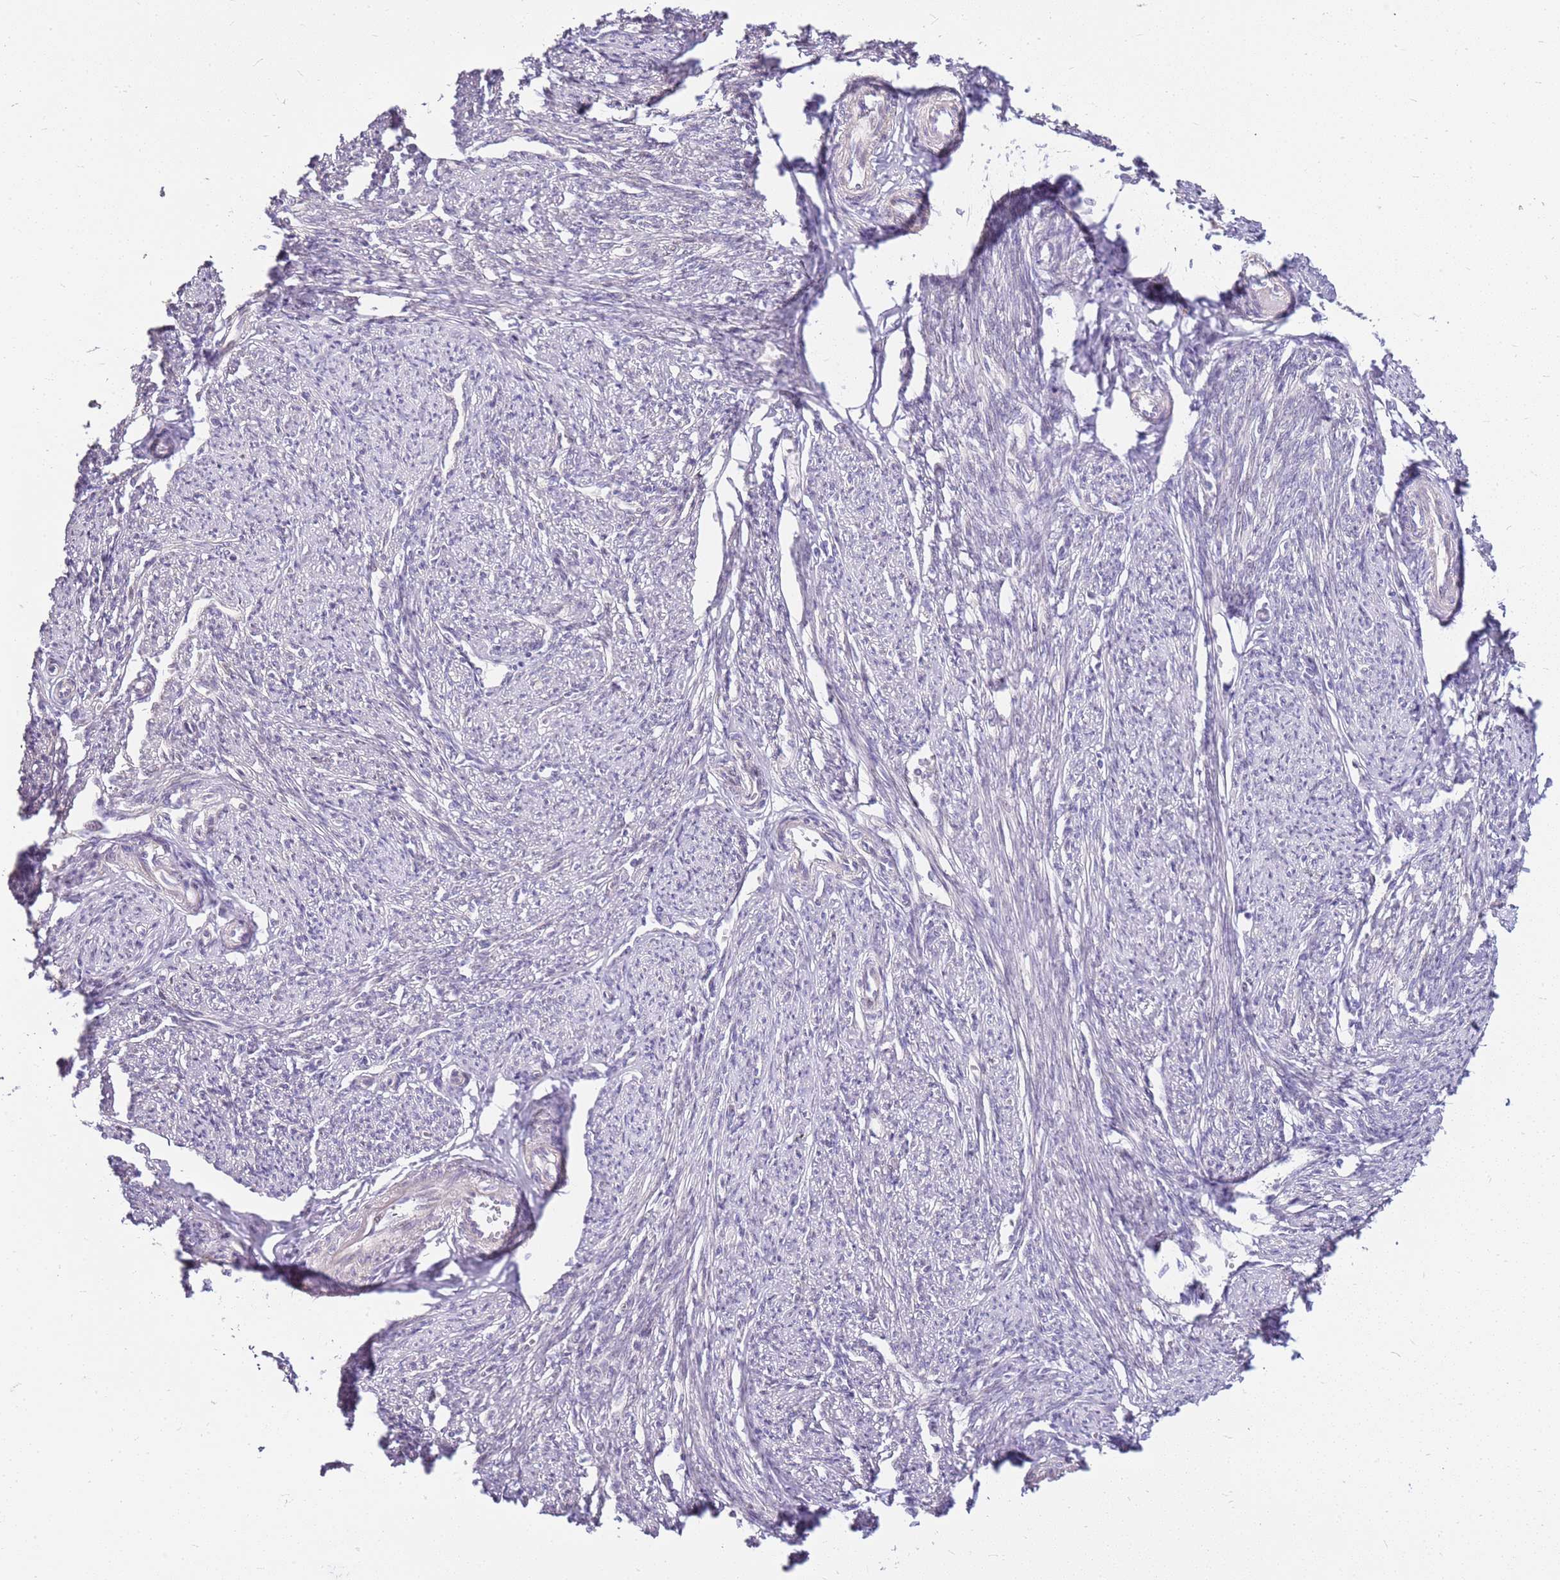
{"staining": {"intensity": "negative", "quantity": "none", "location": "none"}, "tissue": "smooth muscle", "cell_type": "Smooth muscle cells", "image_type": "normal", "snomed": [{"axis": "morphology", "description": "Normal tissue, NOS"}, {"axis": "topography", "description": "Smooth muscle"}, {"axis": "topography", "description": "Uterus"}], "caption": "High power microscopy micrograph of an immunohistochemistry (IHC) histopathology image of benign smooth muscle, revealing no significant expression in smooth muscle cells.", "gene": "CLBA1", "patient": {"sex": "female", "age": 59}}